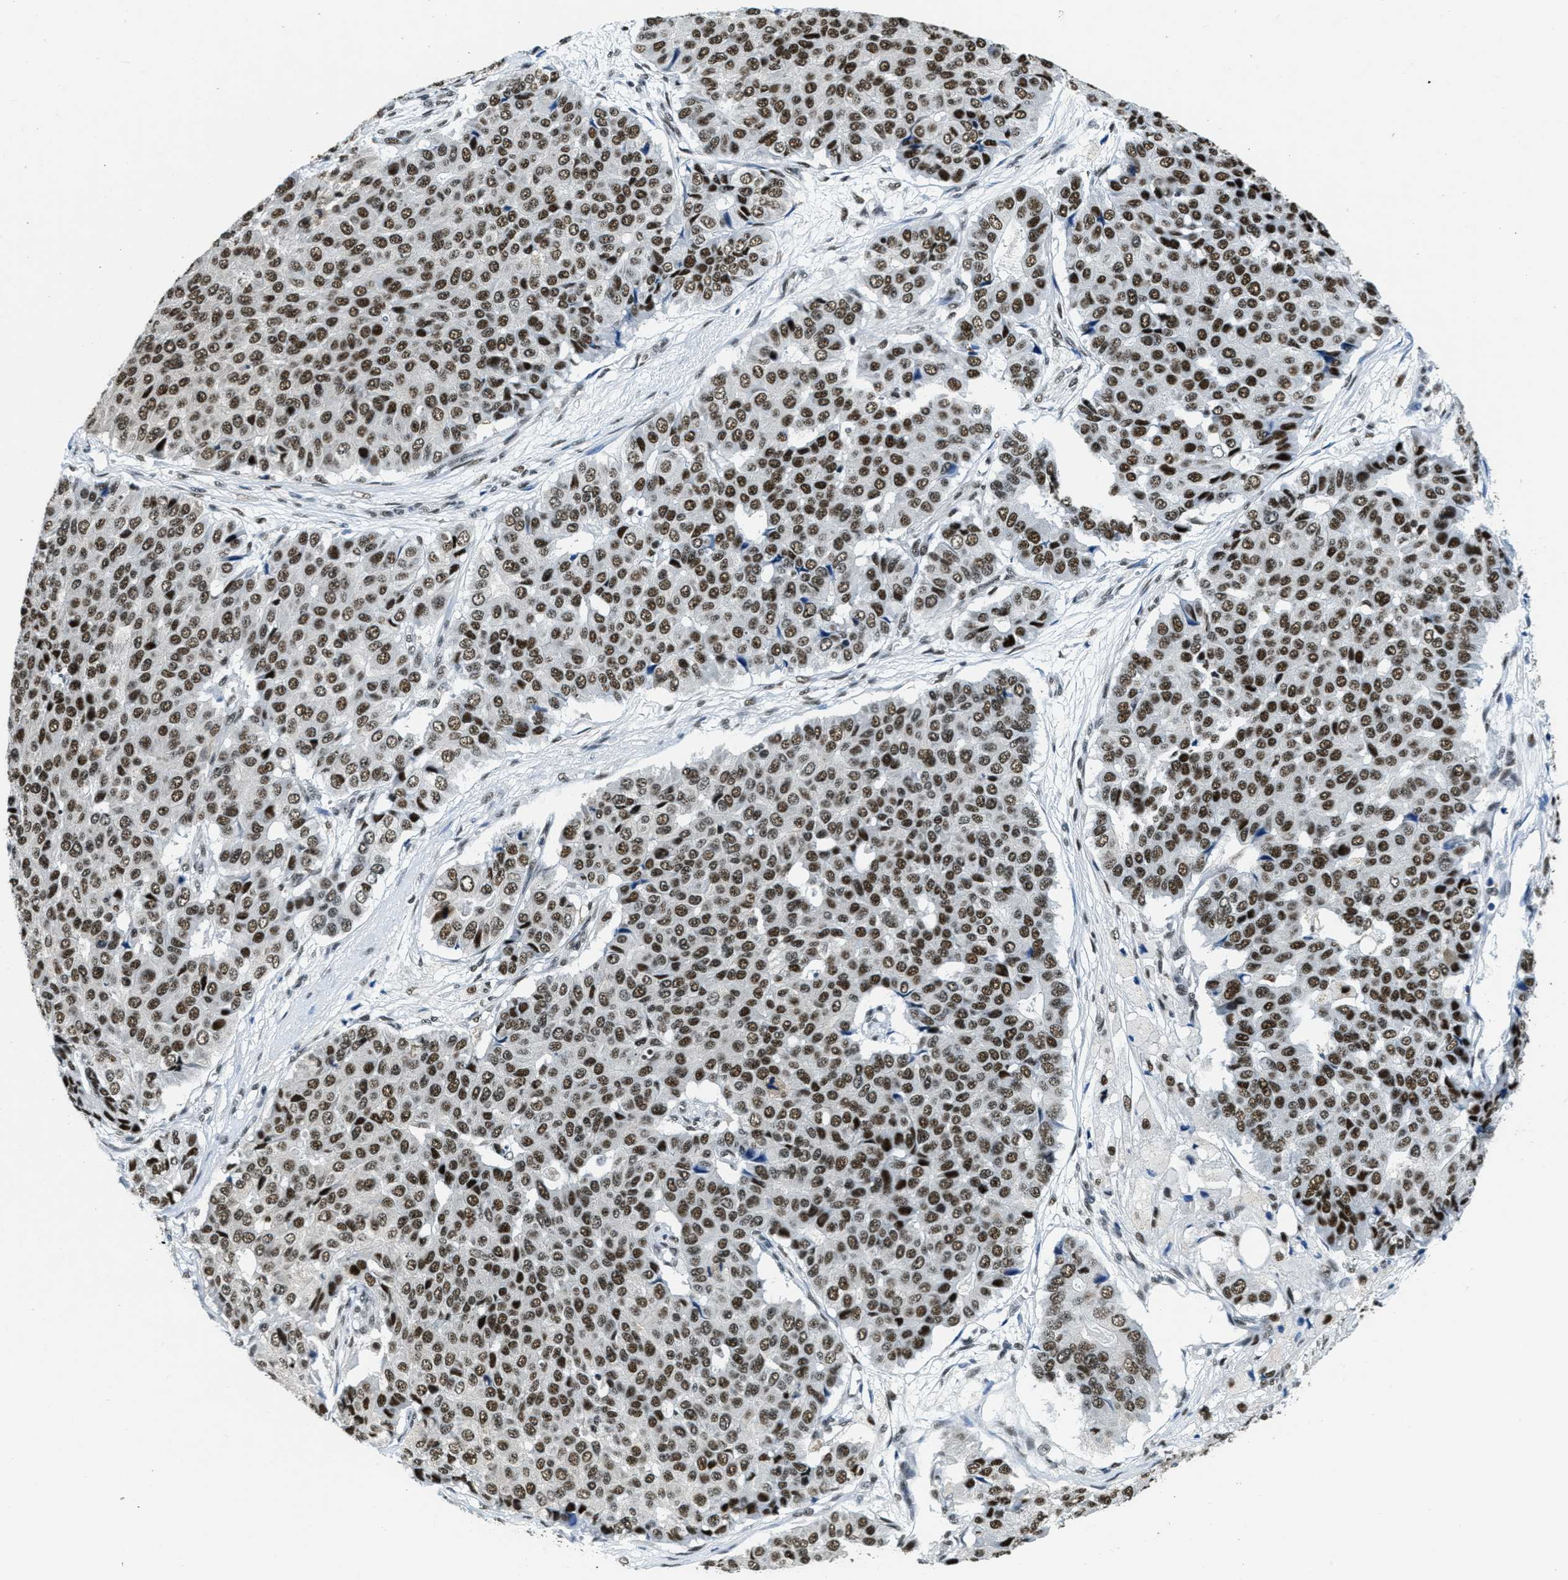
{"staining": {"intensity": "strong", "quantity": ">75%", "location": "nuclear"}, "tissue": "pancreatic cancer", "cell_type": "Tumor cells", "image_type": "cancer", "snomed": [{"axis": "morphology", "description": "Adenocarcinoma, NOS"}, {"axis": "topography", "description": "Pancreas"}], "caption": "DAB (3,3'-diaminobenzidine) immunohistochemical staining of human pancreatic cancer (adenocarcinoma) reveals strong nuclear protein expression in about >75% of tumor cells.", "gene": "SSB", "patient": {"sex": "male", "age": 50}}